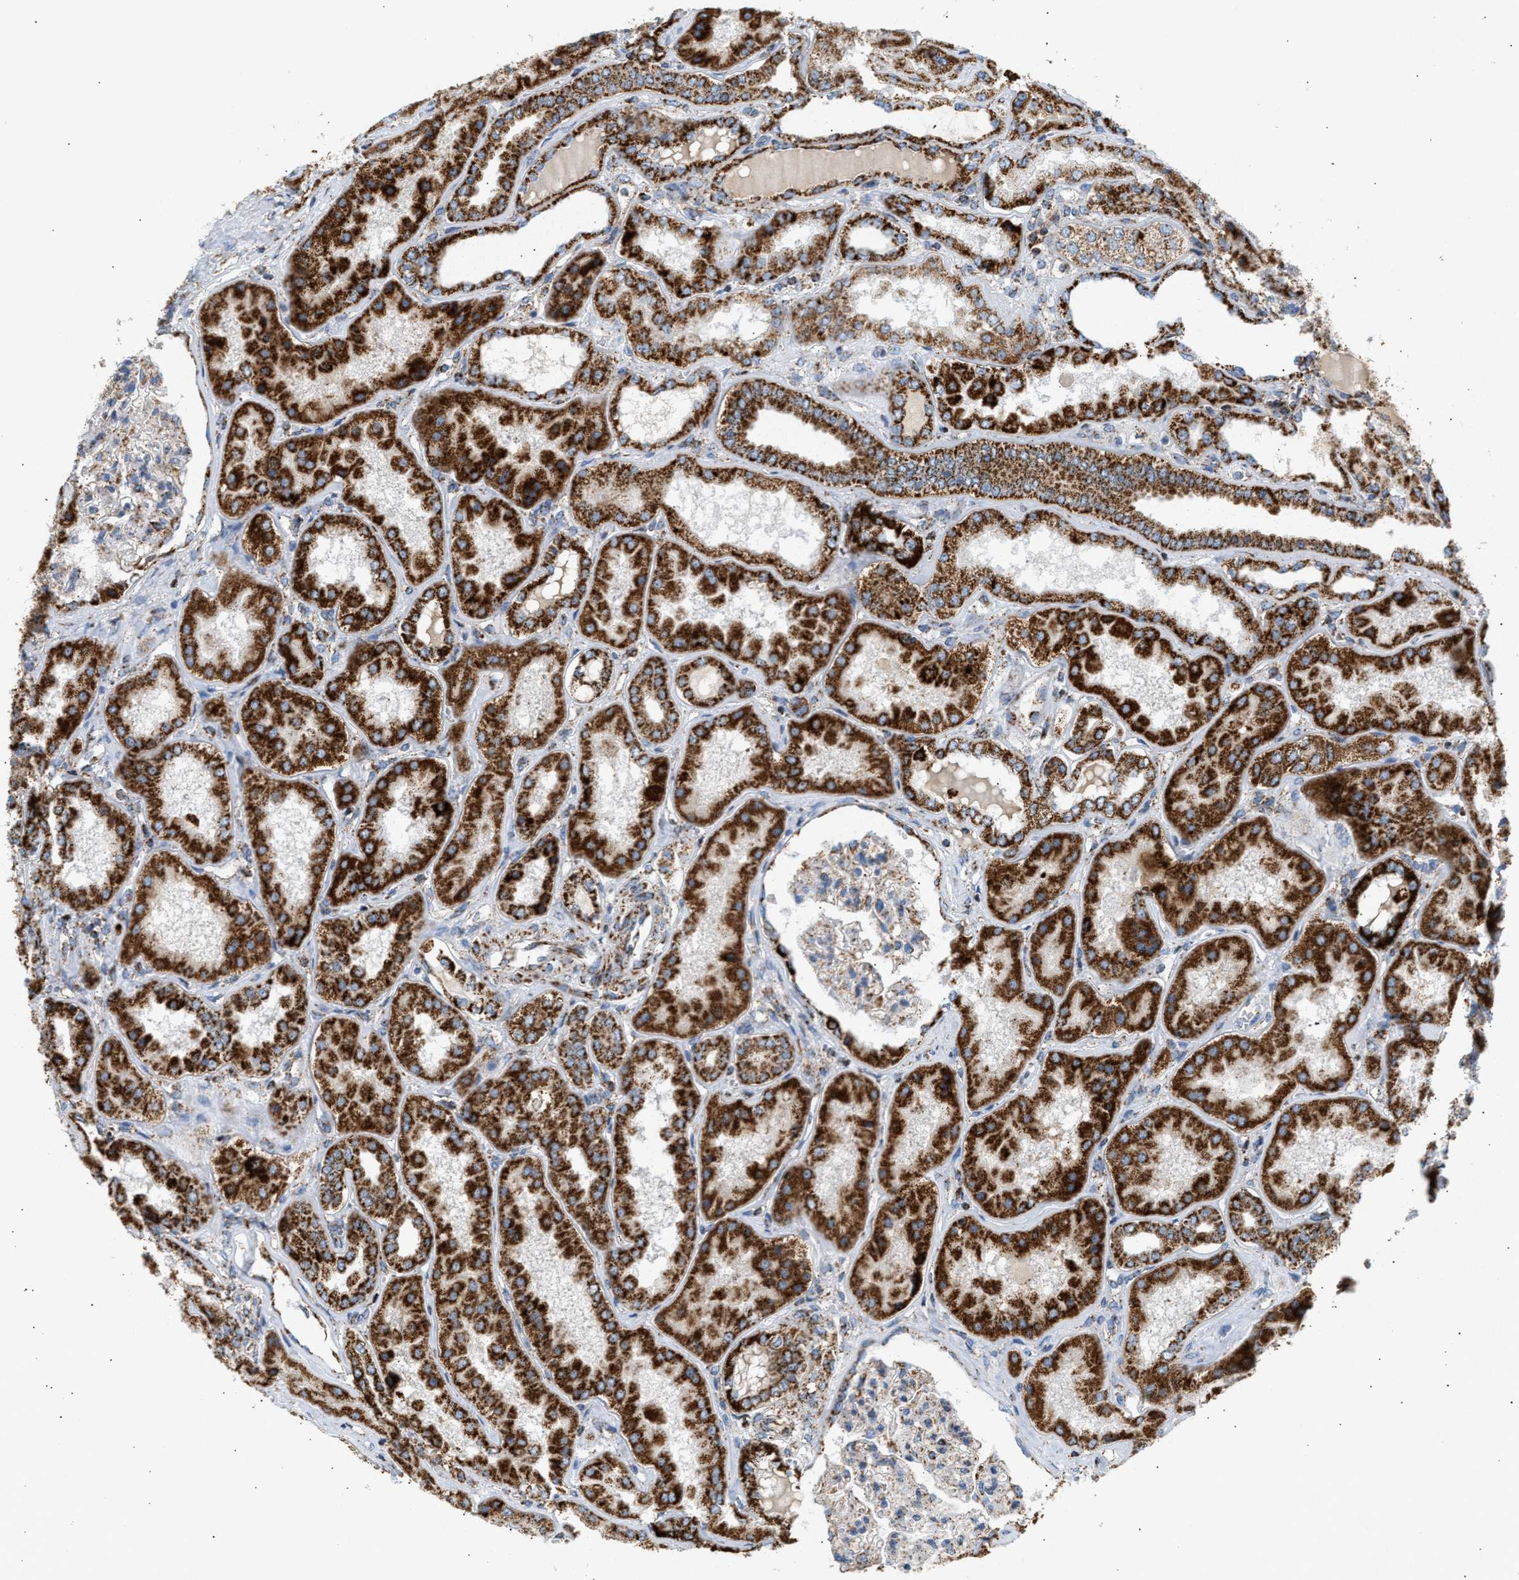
{"staining": {"intensity": "moderate", "quantity": ">75%", "location": "cytoplasmic/membranous"}, "tissue": "kidney", "cell_type": "Cells in glomeruli", "image_type": "normal", "snomed": [{"axis": "morphology", "description": "Normal tissue, NOS"}, {"axis": "topography", "description": "Kidney"}], "caption": "High-magnification brightfield microscopy of normal kidney stained with DAB (brown) and counterstained with hematoxylin (blue). cells in glomeruli exhibit moderate cytoplasmic/membranous expression is identified in approximately>75% of cells.", "gene": "OGDH", "patient": {"sex": "female", "age": 56}}